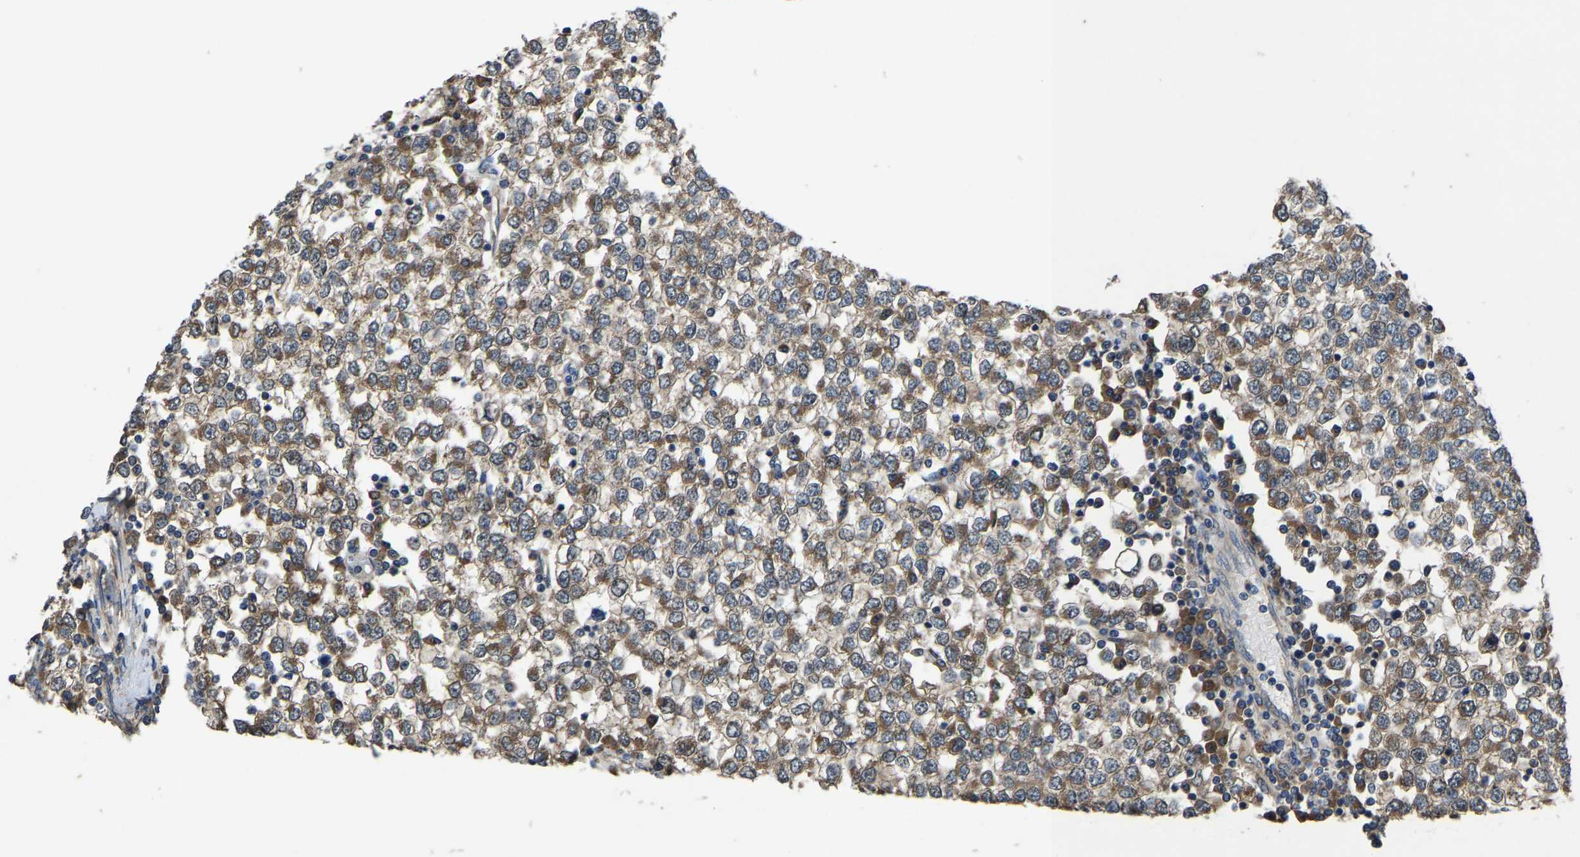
{"staining": {"intensity": "moderate", "quantity": ">75%", "location": "cytoplasmic/membranous"}, "tissue": "testis cancer", "cell_type": "Tumor cells", "image_type": "cancer", "snomed": [{"axis": "morphology", "description": "Seminoma, NOS"}, {"axis": "topography", "description": "Testis"}], "caption": "Testis cancer (seminoma) stained with a protein marker exhibits moderate staining in tumor cells.", "gene": "PDP1", "patient": {"sex": "male", "age": 65}}